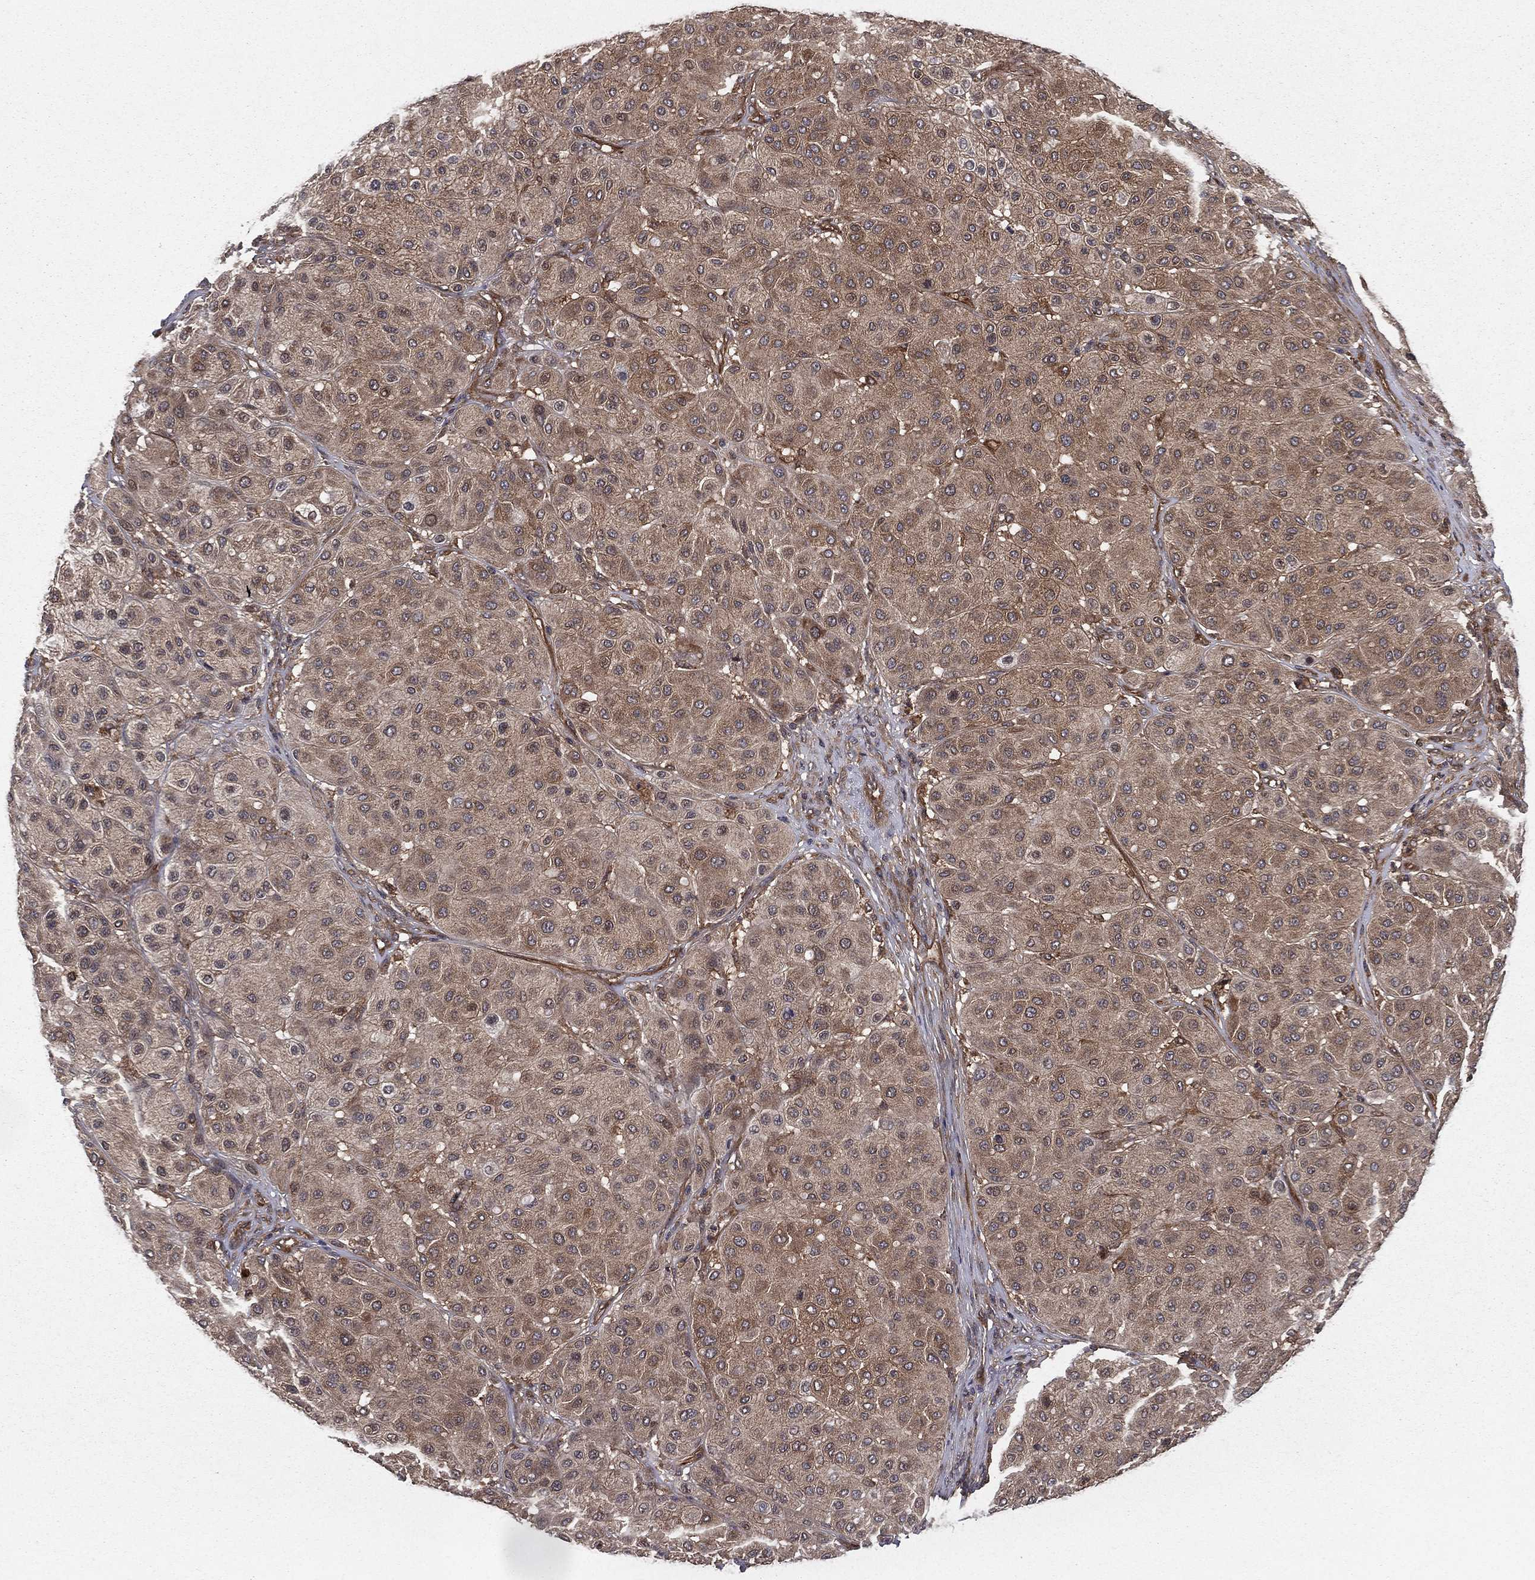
{"staining": {"intensity": "weak", "quantity": "<25%", "location": "cytoplasmic/membranous"}, "tissue": "melanoma", "cell_type": "Tumor cells", "image_type": "cancer", "snomed": [{"axis": "morphology", "description": "Malignant melanoma, Metastatic site"}, {"axis": "topography", "description": "Smooth muscle"}], "caption": "Tumor cells show no significant expression in malignant melanoma (metastatic site).", "gene": "CERT1", "patient": {"sex": "male", "age": 41}}